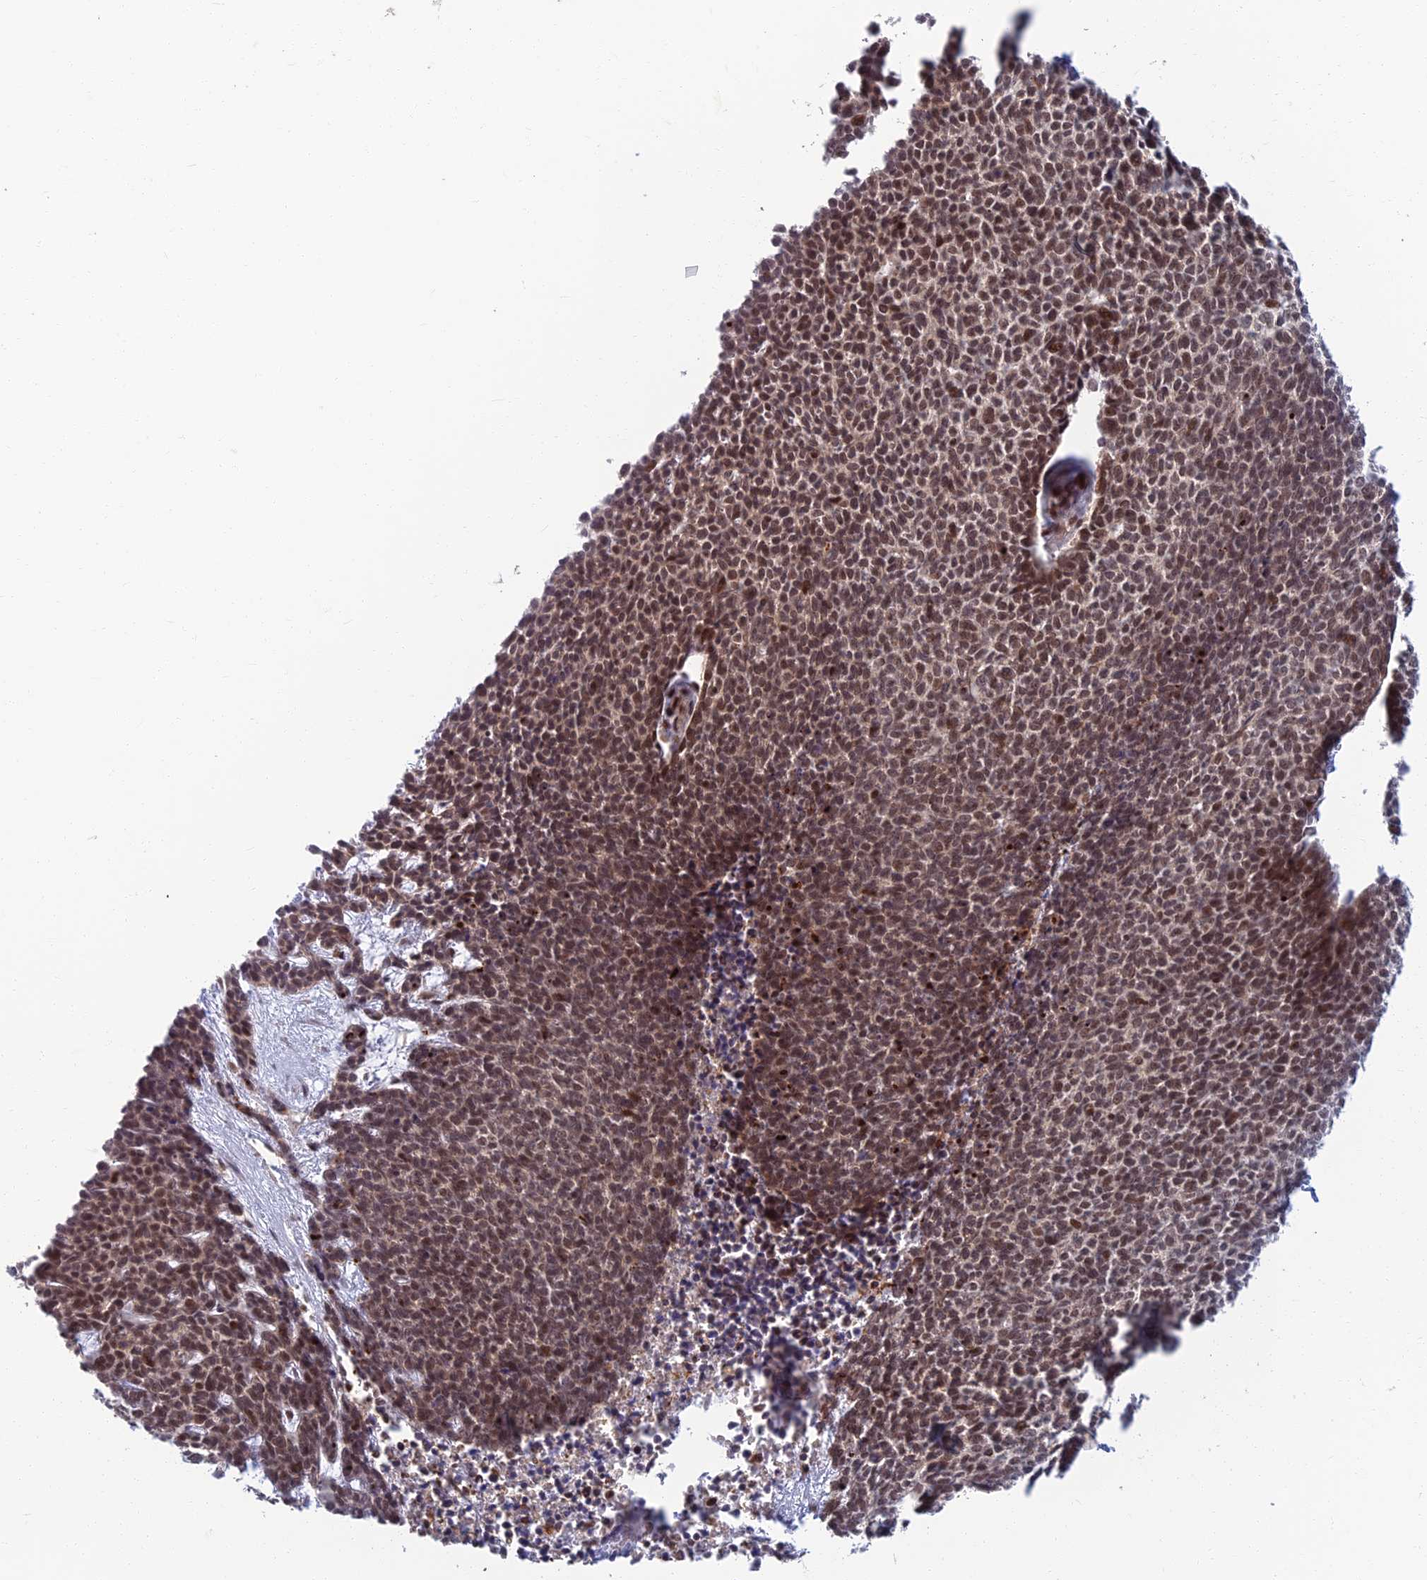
{"staining": {"intensity": "moderate", "quantity": ">75%", "location": "nuclear"}, "tissue": "skin cancer", "cell_type": "Tumor cells", "image_type": "cancer", "snomed": [{"axis": "morphology", "description": "Basal cell carcinoma"}, {"axis": "topography", "description": "Skin"}], "caption": "This is a micrograph of IHC staining of skin cancer (basal cell carcinoma), which shows moderate positivity in the nuclear of tumor cells.", "gene": "TCEA2", "patient": {"sex": "female", "age": 84}}